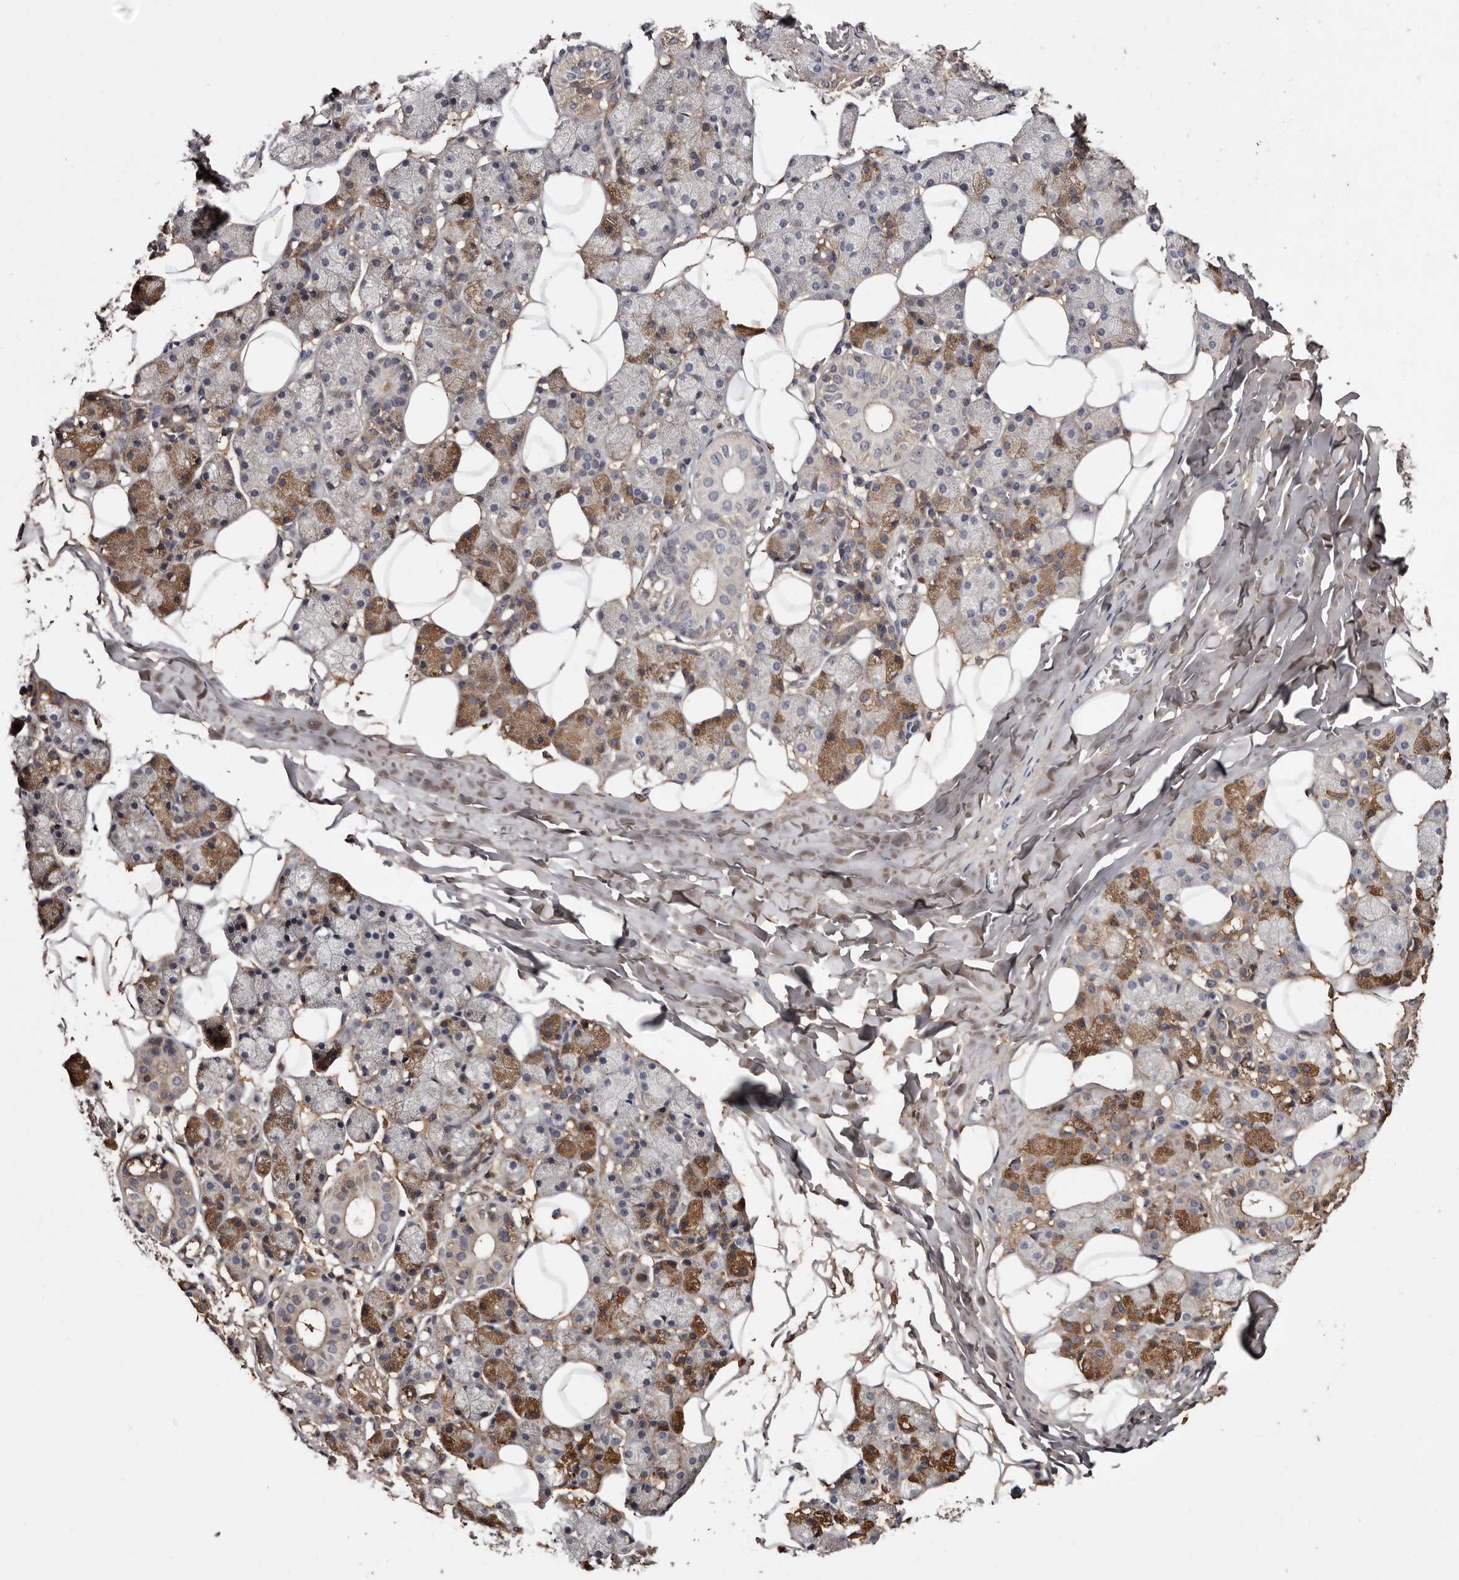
{"staining": {"intensity": "moderate", "quantity": "<25%", "location": "cytoplasmic/membranous"}, "tissue": "salivary gland", "cell_type": "Glandular cells", "image_type": "normal", "snomed": [{"axis": "morphology", "description": "Normal tissue, NOS"}, {"axis": "topography", "description": "Salivary gland"}], "caption": "Immunohistochemical staining of unremarkable salivary gland reveals low levels of moderate cytoplasmic/membranous staining in approximately <25% of glandular cells. Immunohistochemistry stains the protein of interest in brown and the nuclei are stained blue.", "gene": "CYP1B1", "patient": {"sex": "female", "age": 33}}